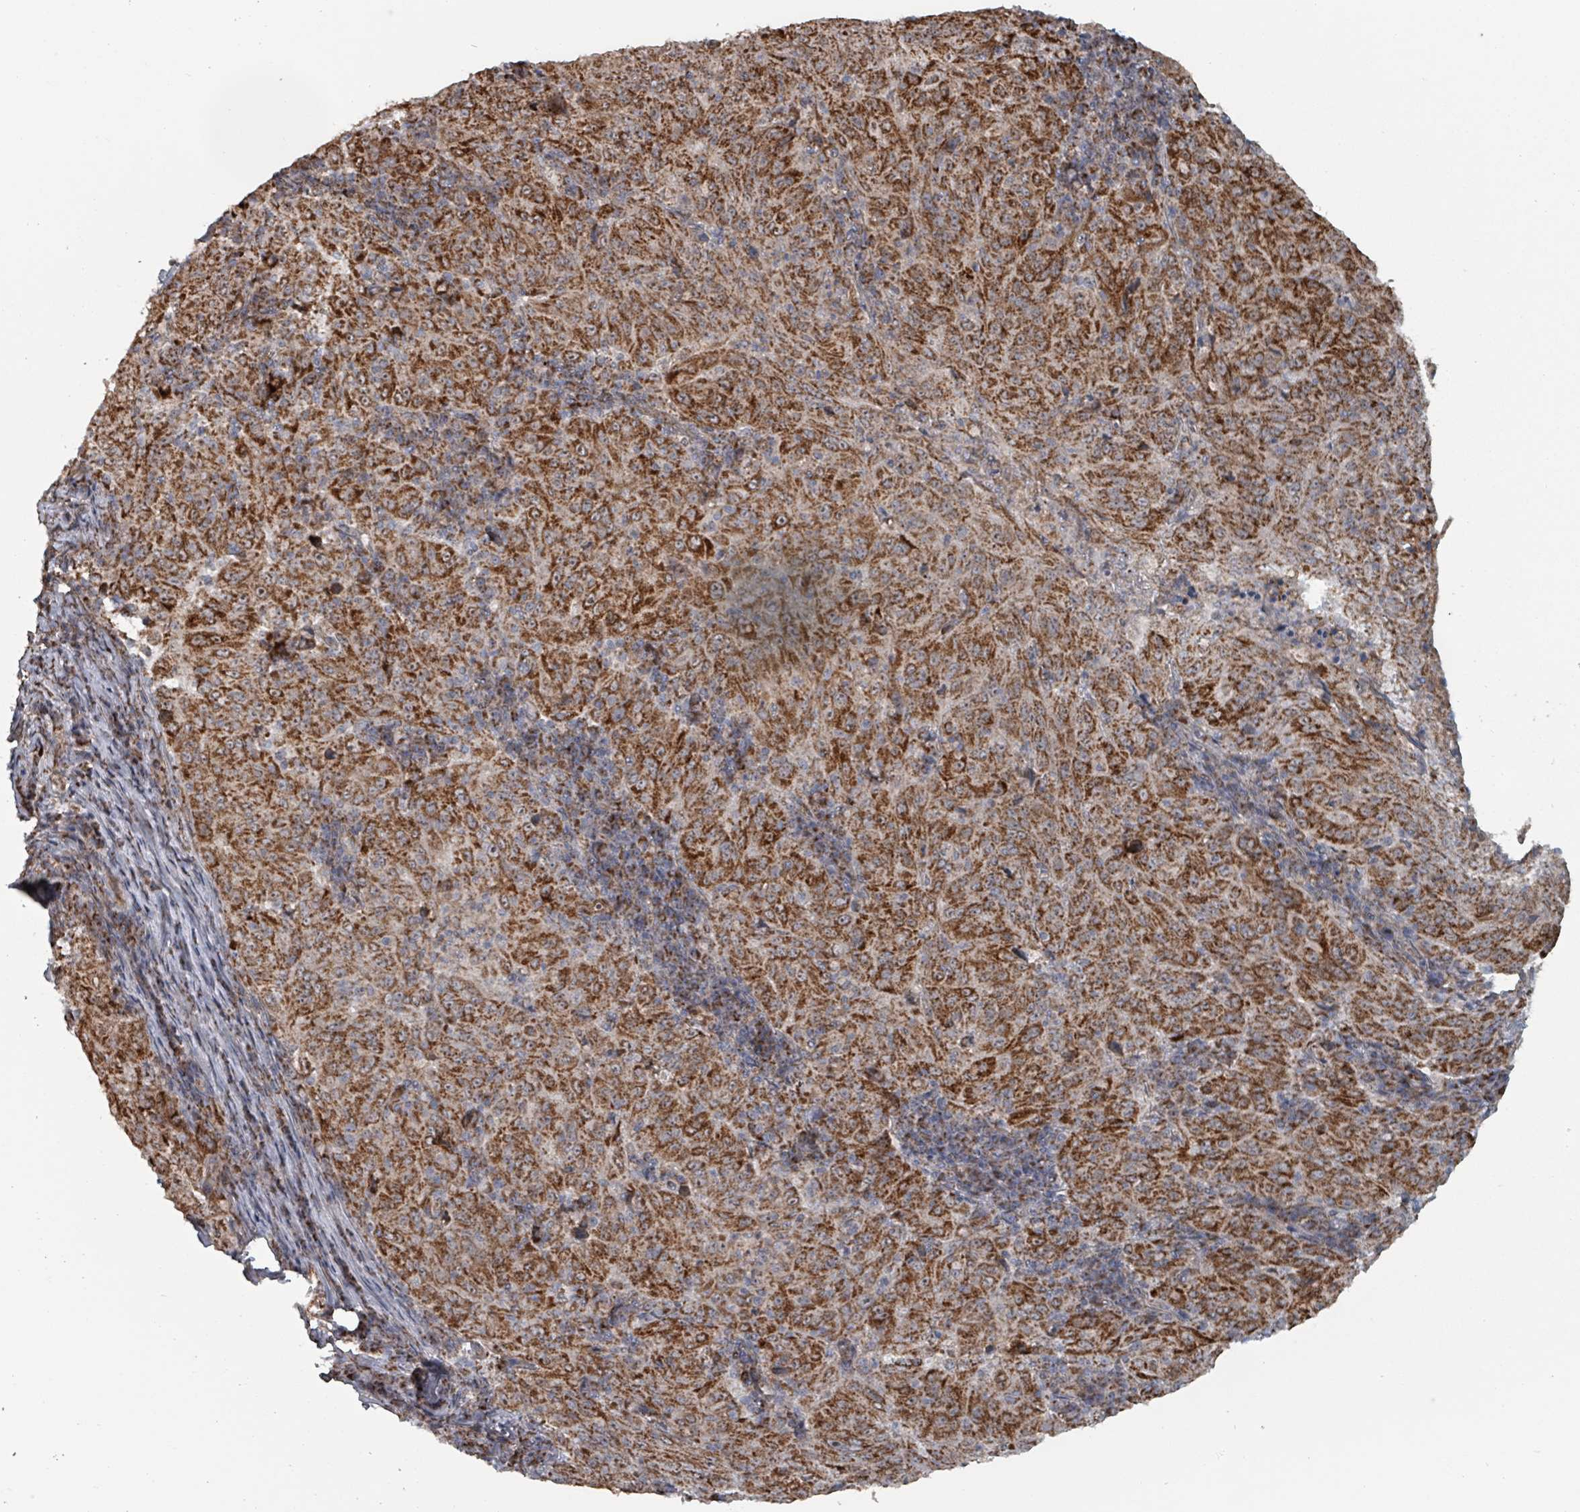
{"staining": {"intensity": "strong", "quantity": ">75%", "location": "cytoplasmic/membranous"}, "tissue": "pancreatic cancer", "cell_type": "Tumor cells", "image_type": "cancer", "snomed": [{"axis": "morphology", "description": "Adenocarcinoma, NOS"}, {"axis": "topography", "description": "Pancreas"}], "caption": "Strong cytoplasmic/membranous protein expression is seen in approximately >75% of tumor cells in pancreatic cancer (adenocarcinoma).", "gene": "MRPL4", "patient": {"sex": "male", "age": 63}}